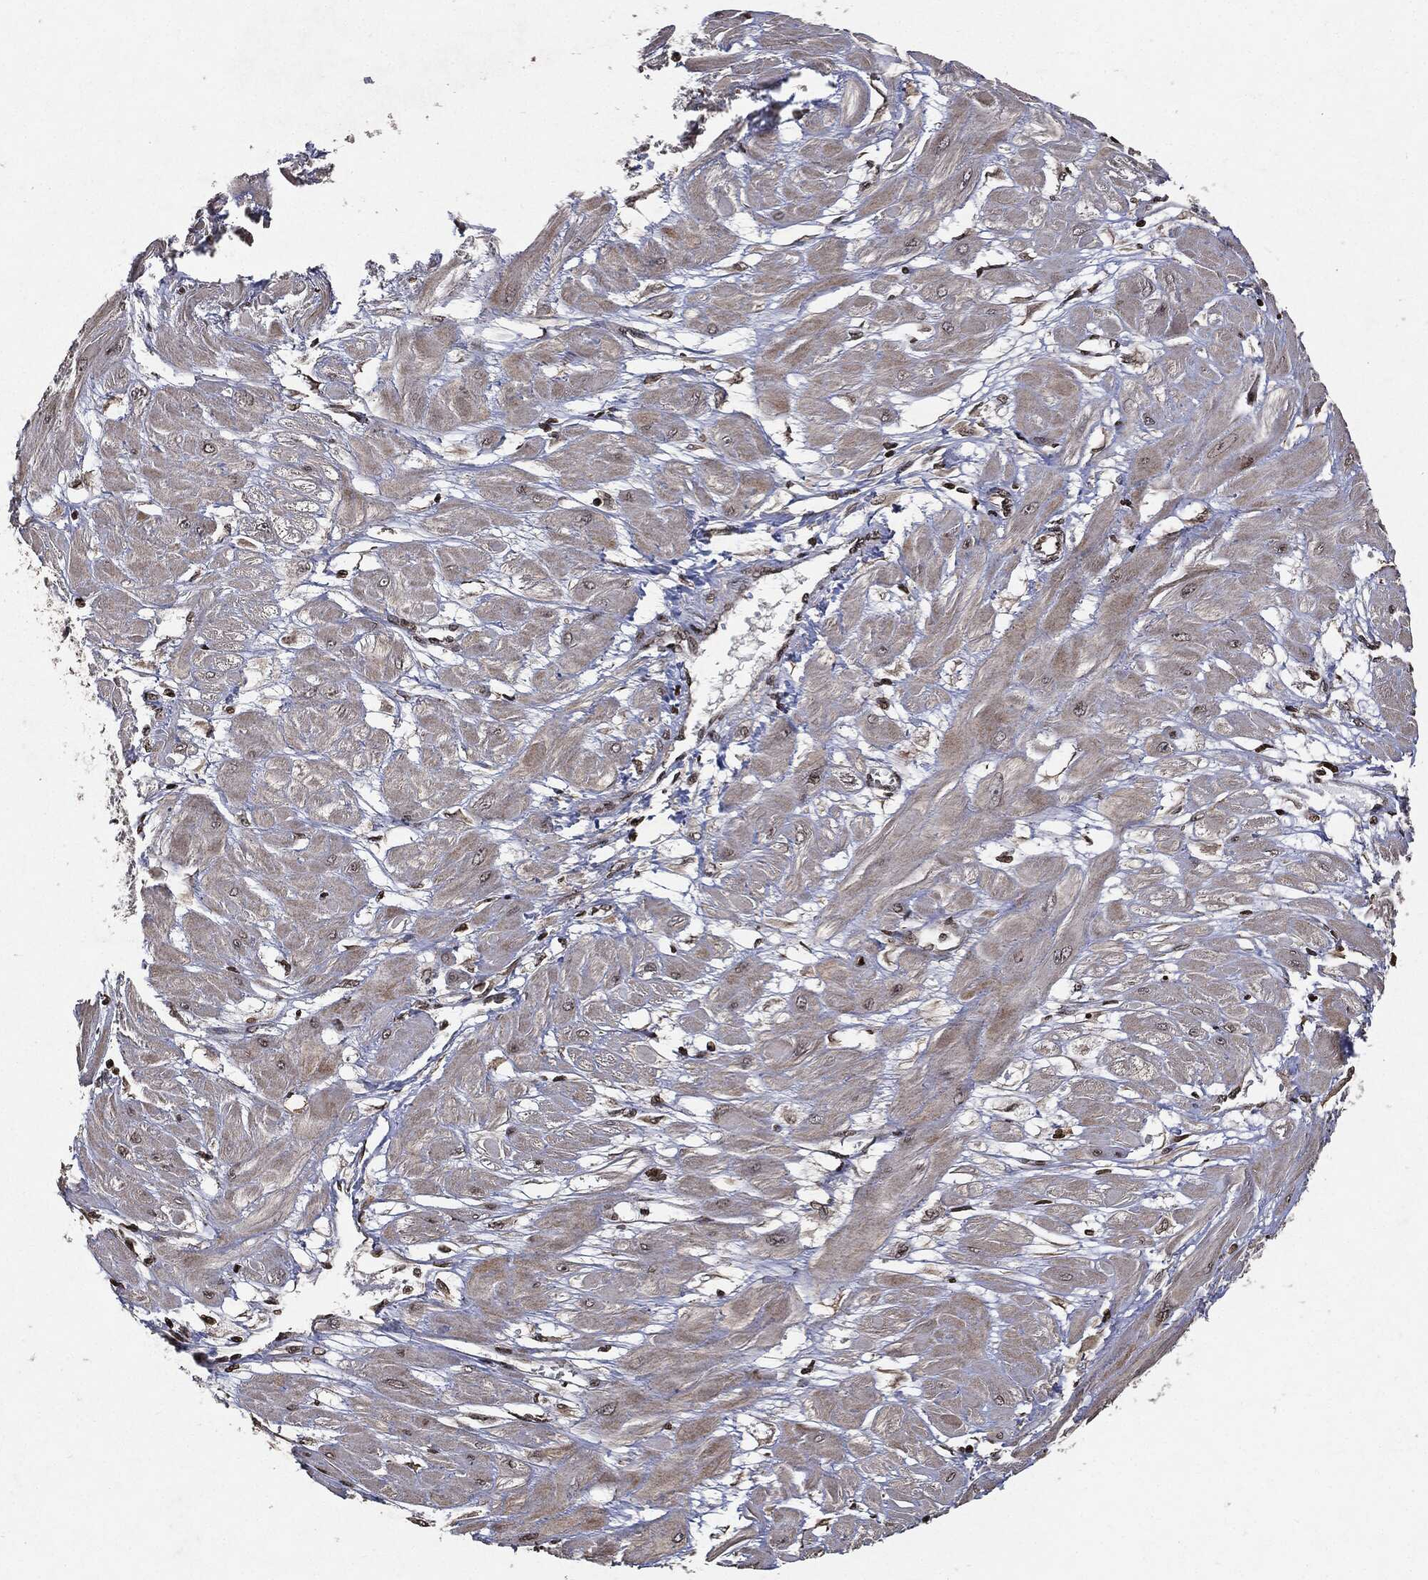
{"staining": {"intensity": "negative", "quantity": "none", "location": "none"}, "tissue": "cervical cancer", "cell_type": "Tumor cells", "image_type": "cancer", "snomed": [{"axis": "morphology", "description": "Squamous cell carcinoma, NOS"}, {"axis": "topography", "description": "Cervix"}], "caption": "Human cervical squamous cell carcinoma stained for a protein using immunohistochemistry (IHC) exhibits no staining in tumor cells.", "gene": "JUN", "patient": {"sex": "female", "age": 34}}